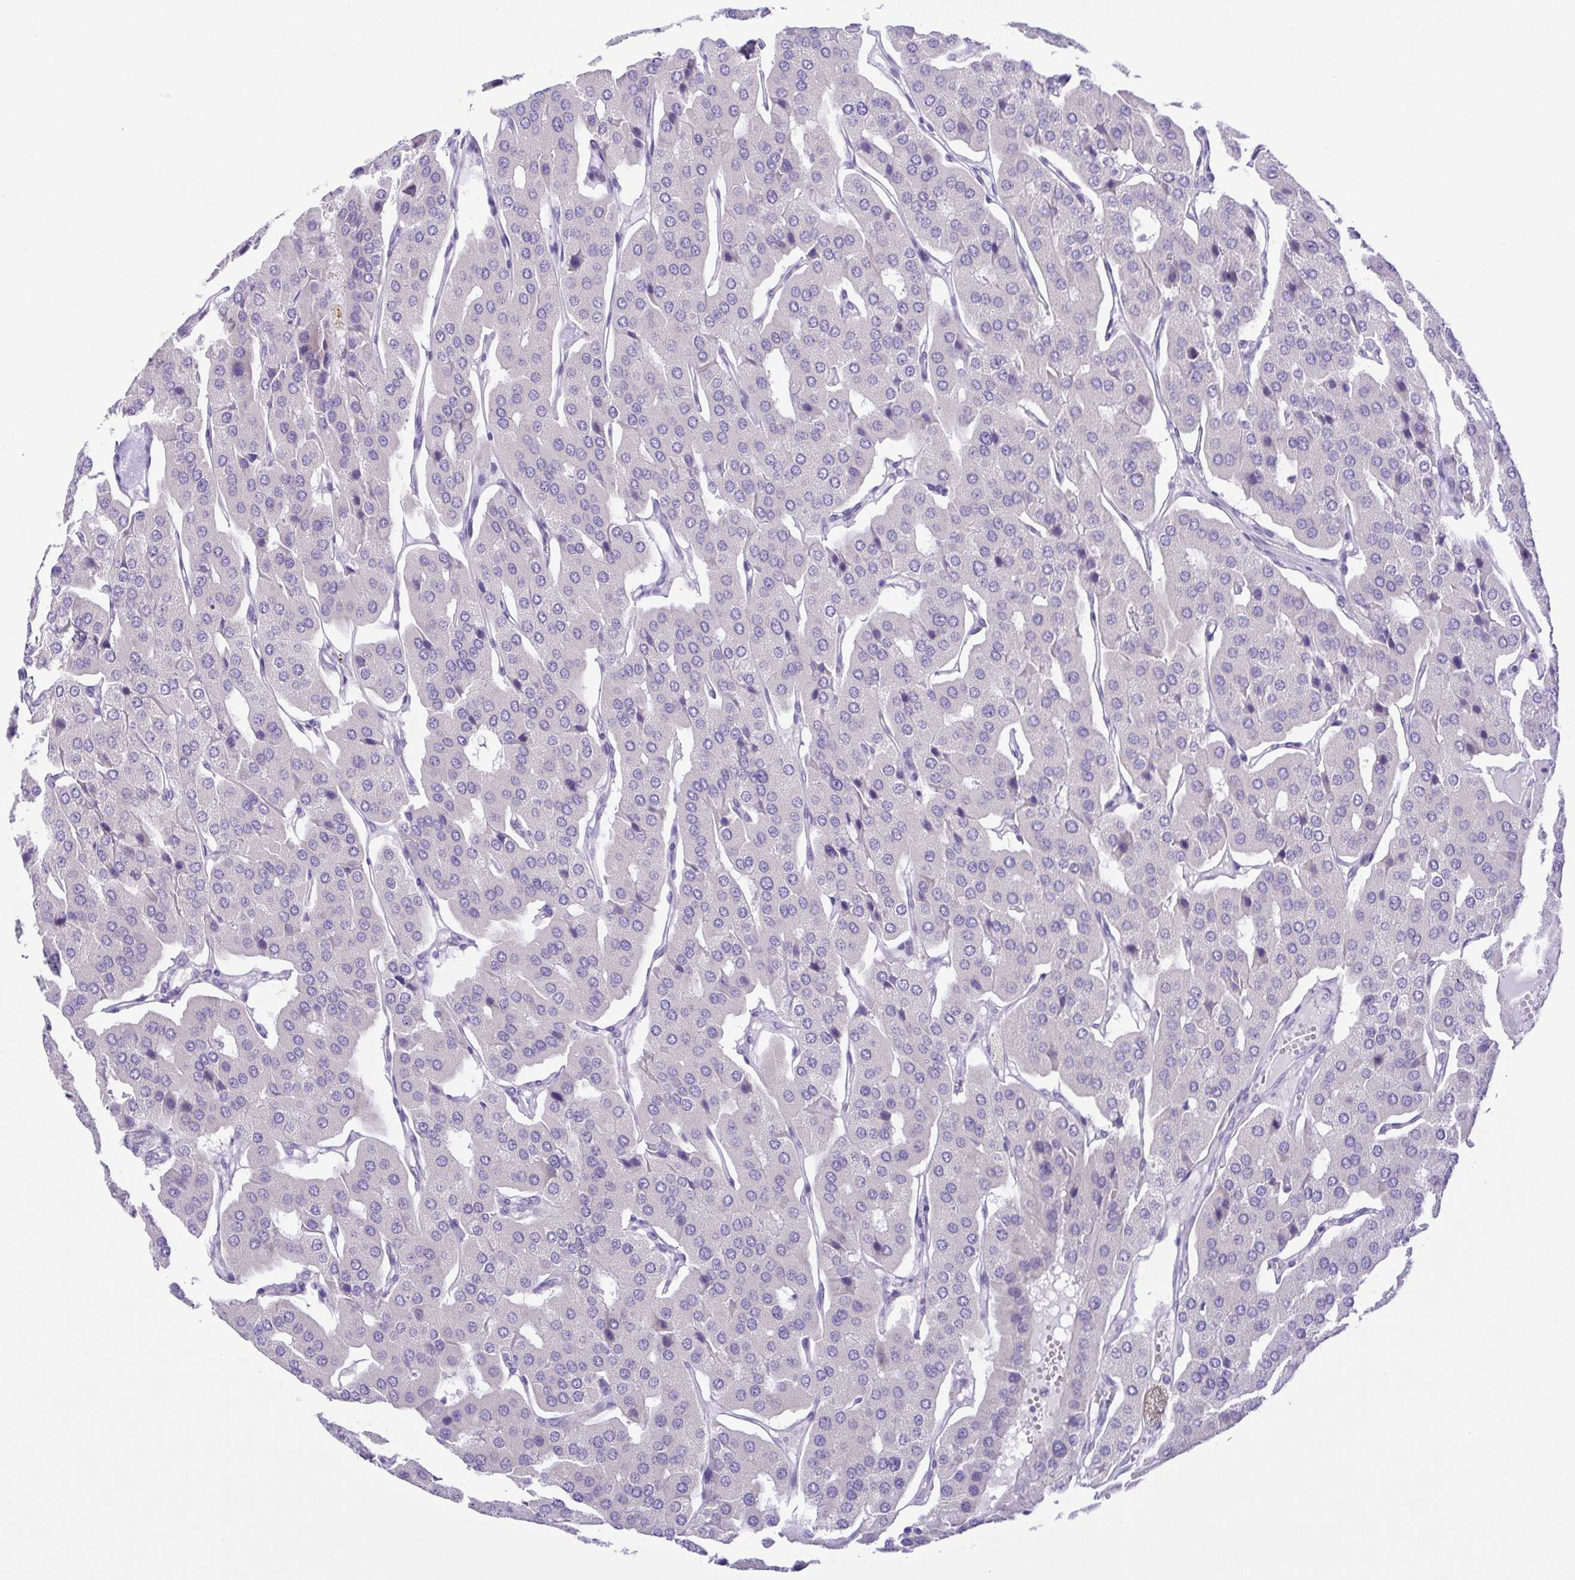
{"staining": {"intensity": "negative", "quantity": "none", "location": "none"}, "tissue": "parathyroid gland", "cell_type": "Glandular cells", "image_type": "normal", "snomed": [{"axis": "morphology", "description": "Normal tissue, NOS"}, {"axis": "morphology", "description": "Adenoma, NOS"}, {"axis": "topography", "description": "Parathyroid gland"}], "caption": "Immunohistochemistry (IHC) photomicrograph of normal parathyroid gland: human parathyroid gland stained with DAB shows no significant protein expression in glandular cells.", "gene": "DCLK2", "patient": {"sex": "female", "age": 86}}